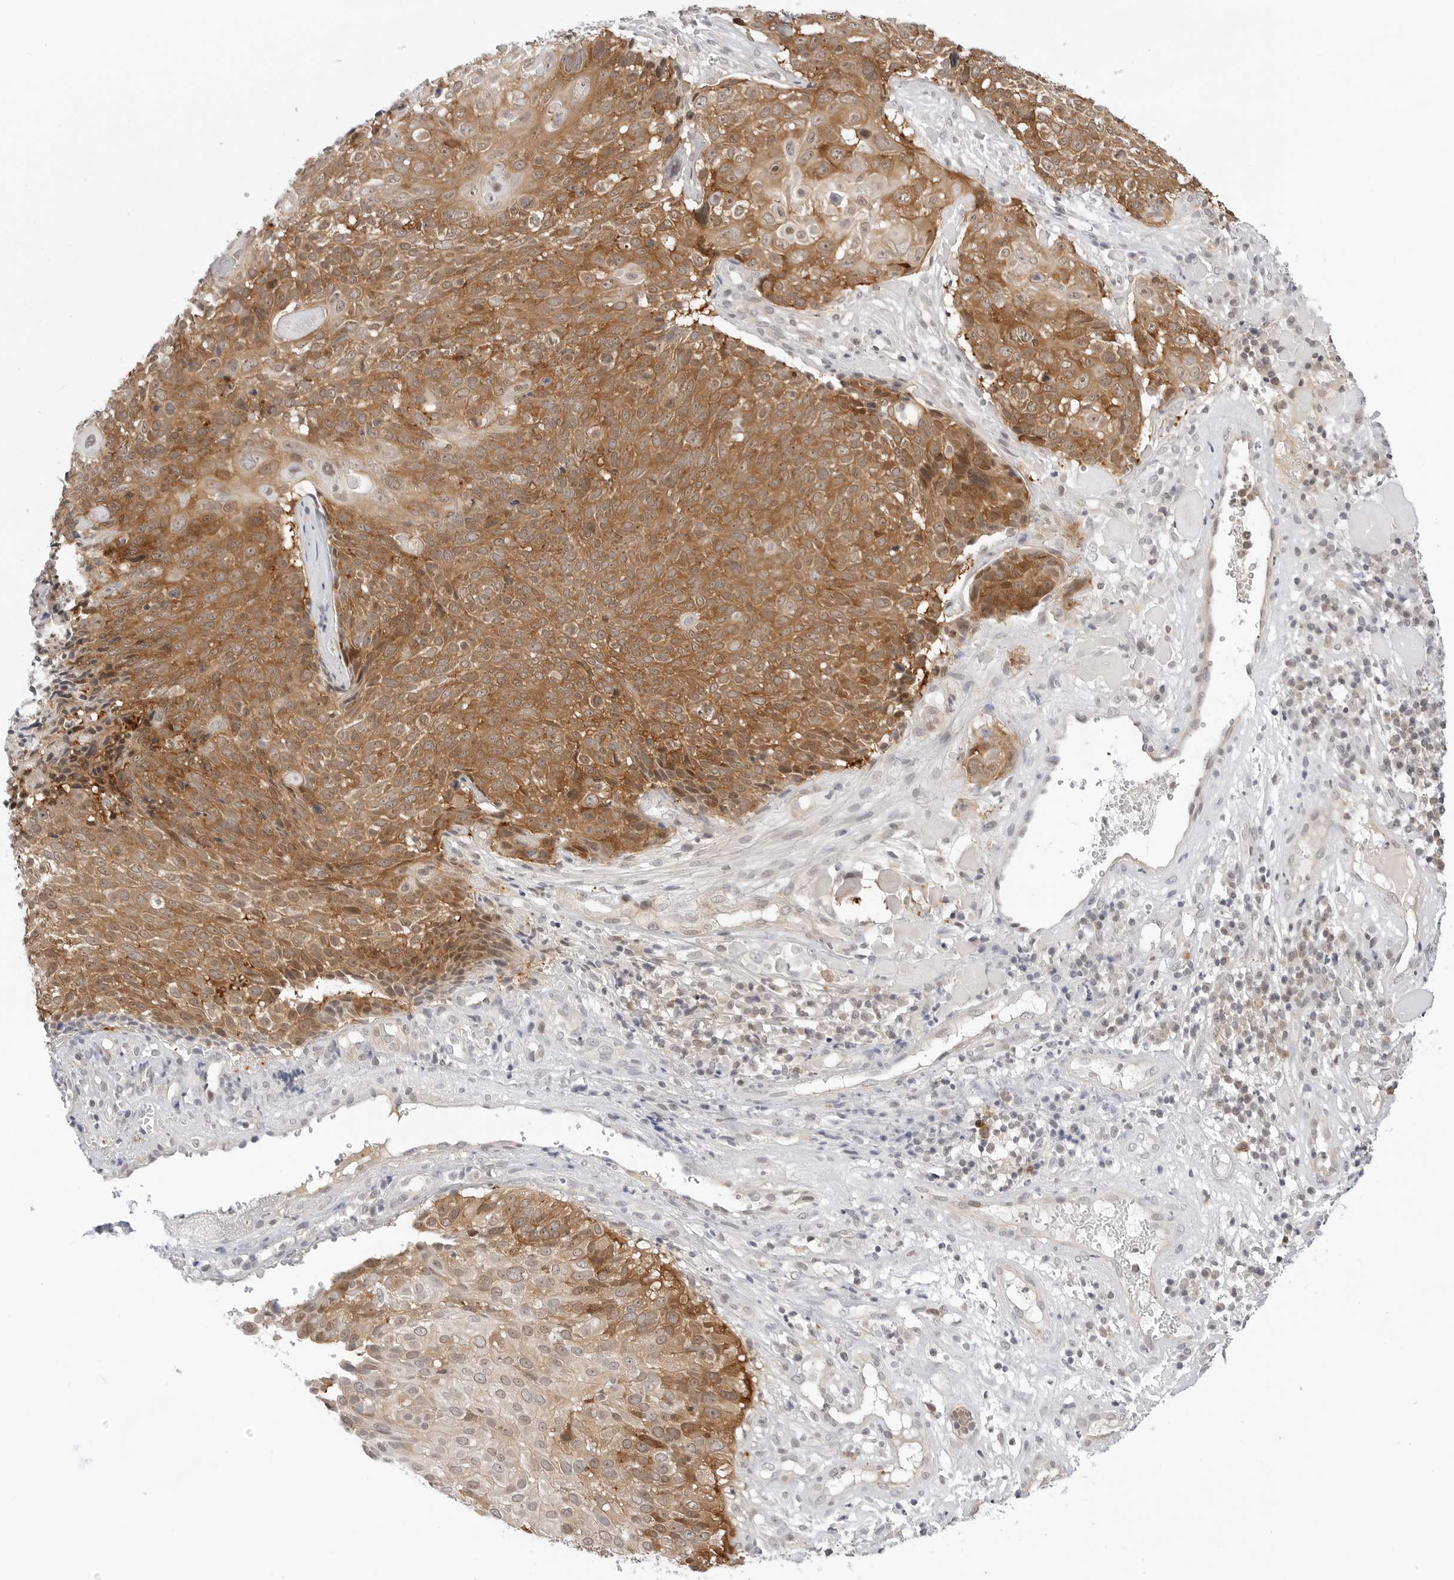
{"staining": {"intensity": "moderate", "quantity": ">75%", "location": "cytoplasmic/membranous,nuclear"}, "tissue": "cervical cancer", "cell_type": "Tumor cells", "image_type": "cancer", "snomed": [{"axis": "morphology", "description": "Squamous cell carcinoma, NOS"}, {"axis": "topography", "description": "Cervix"}], "caption": "Moderate cytoplasmic/membranous and nuclear positivity is present in approximately >75% of tumor cells in cervical cancer (squamous cell carcinoma). Nuclei are stained in blue.", "gene": "NUDC", "patient": {"sex": "female", "age": 74}}